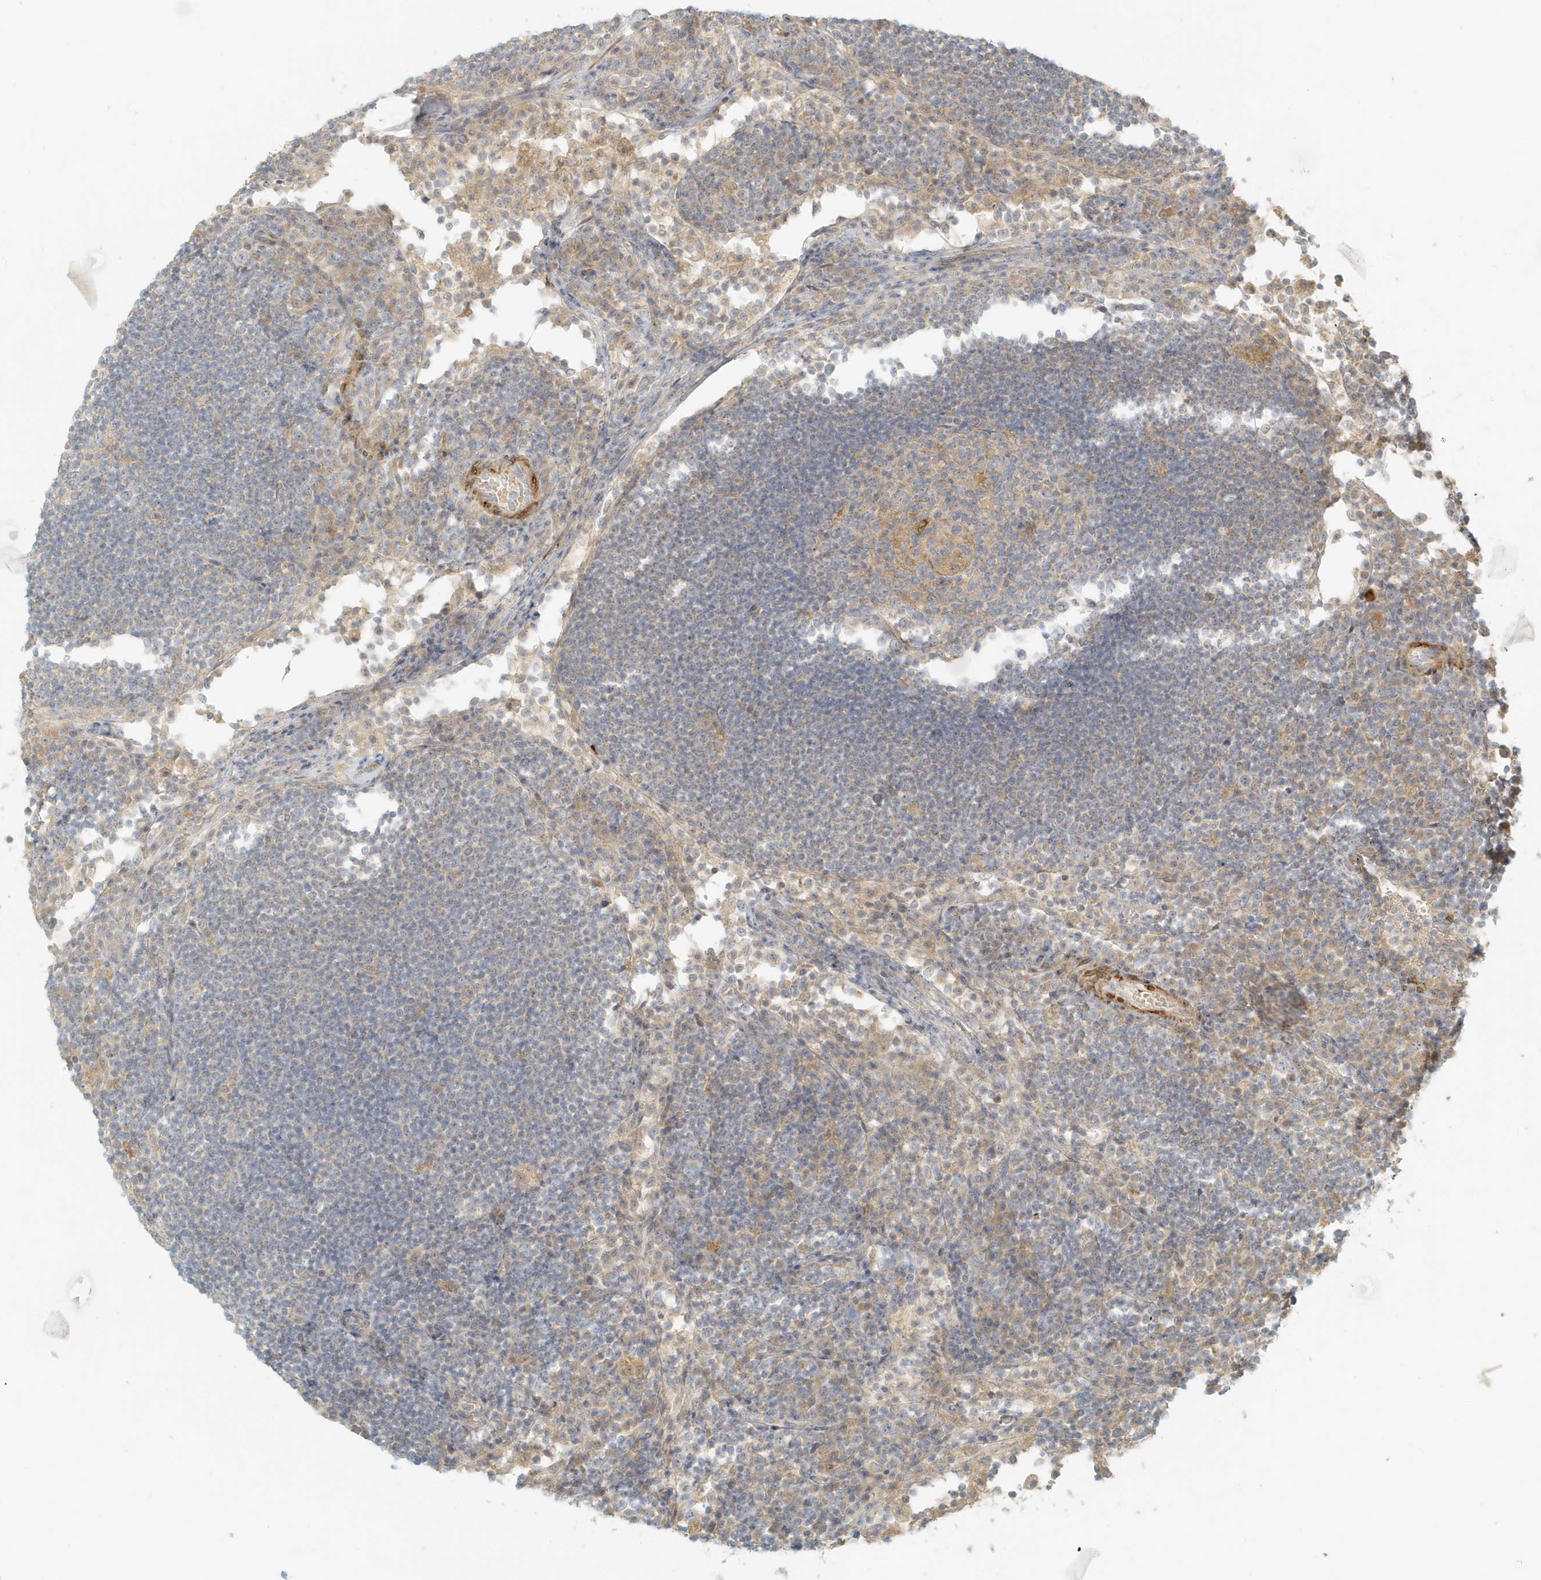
{"staining": {"intensity": "moderate", "quantity": "<25%", "location": "cytoplasmic/membranous"}, "tissue": "lymph node", "cell_type": "Germinal center cells", "image_type": "normal", "snomed": [{"axis": "morphology", "description": "Normal tissue, NOS"}, {"axis": "topography", "description": "Lymph node"}], "caption": "An image of lymph node stained for a protein shows moderate cytoplasmic/membranous brown staining in germinal center cells. (Brightfield microscopy of DAB IHC at high magnification).", "gene": "MCOLN1", "patient": {"sex": "female", "age": 53}}